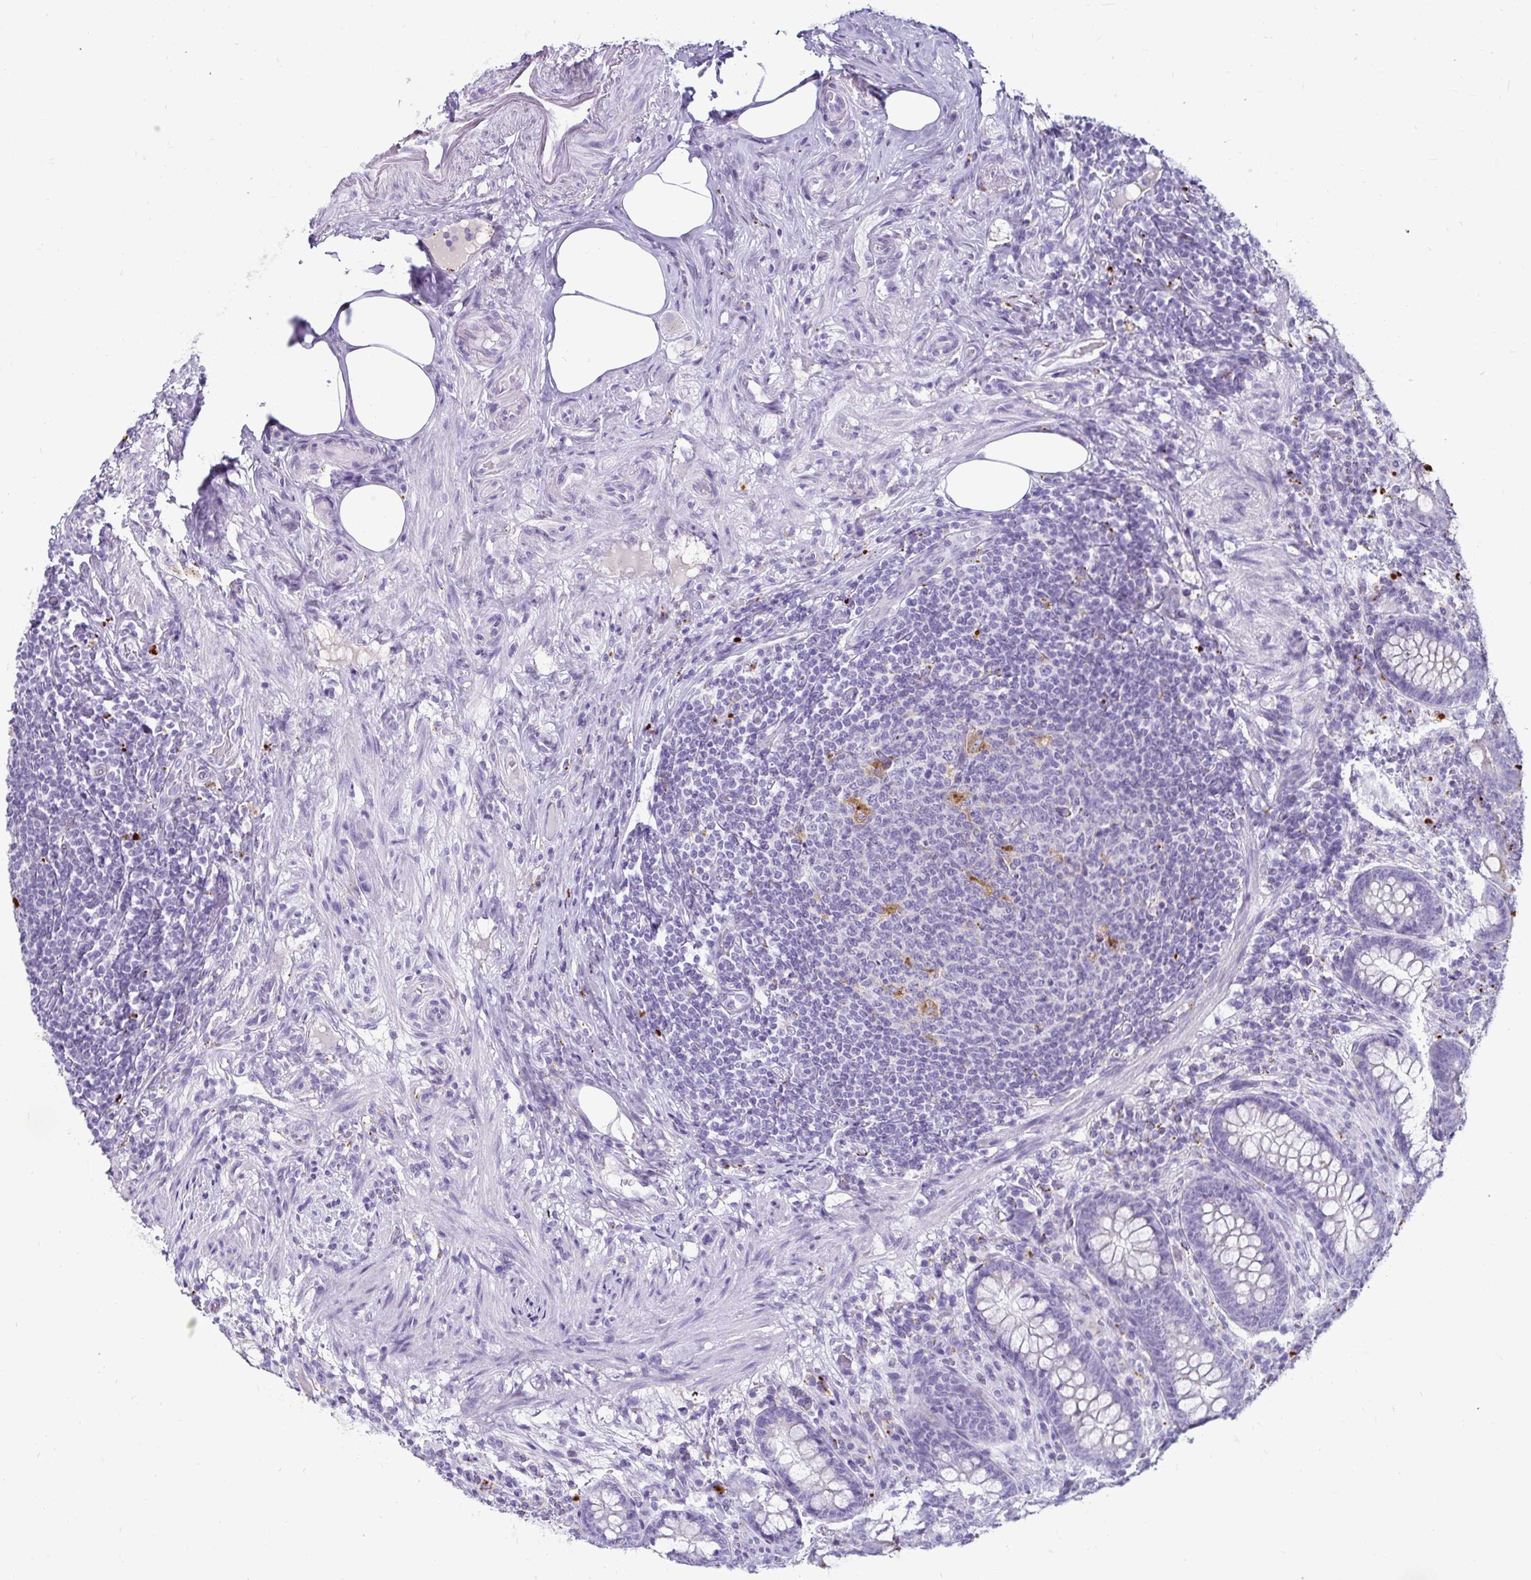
{"staining": {"intensity": "negative", "quantity": "none", "location": "none"}, "tissue": "appendix", "cell_type": "Glandular cells", "image_type": "normal", "snomed": [{"axis": "morphology", "description": "Normal tissue, NOS"}, {"axis": "topography", "description": "Appendix"}], "caption": "Histopathology image shows no protein expression in glandular cells of normal appendix.", "gene": "CTSZ", "patient": {"sex": "male", "age": 71}}